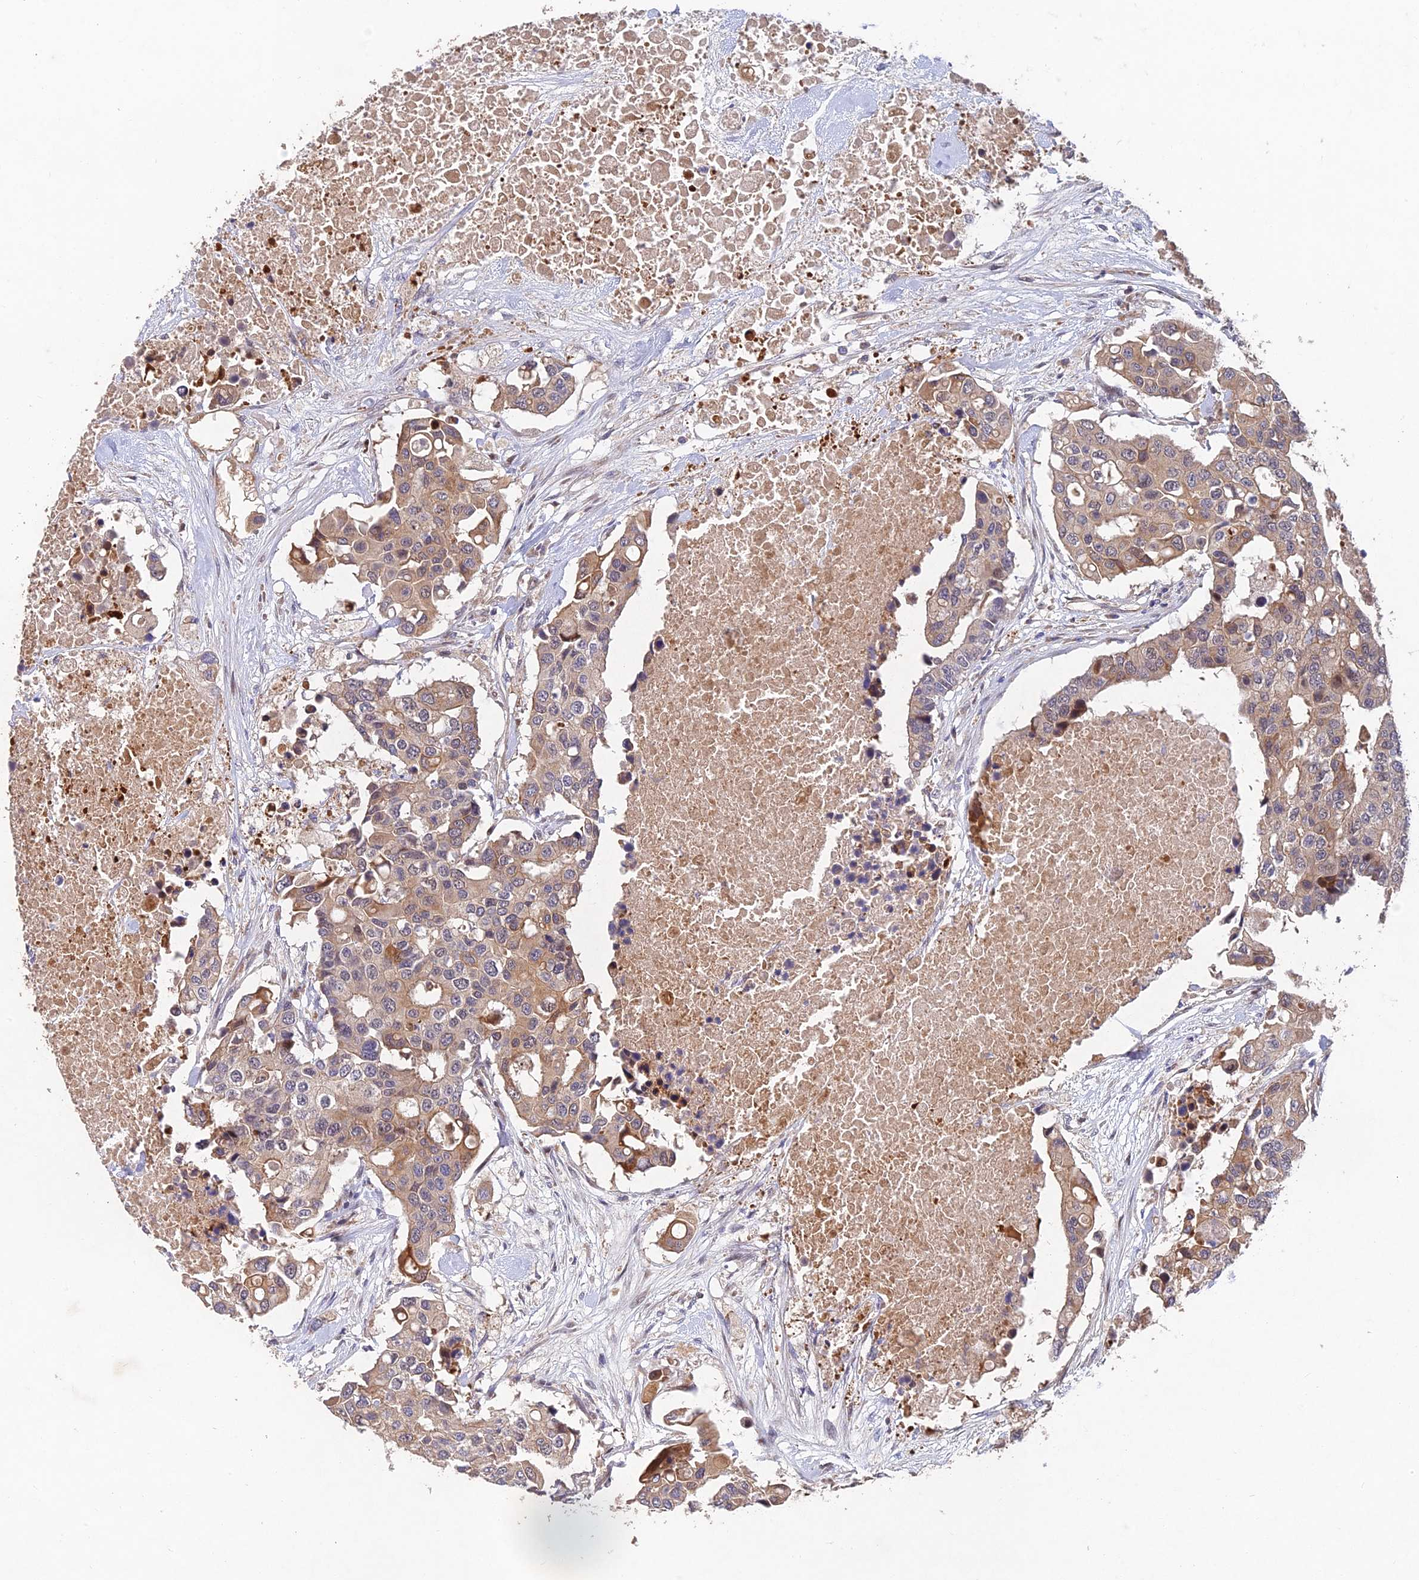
{"staining": {"intensity": "moderate", "quantity": "25%-75%", "location": "cytoplasmic/membranous"}, "tissue": "colorectal cancer", "cell_type": "Tumor cells", "image_type": "cancer", "snomed": [{"axis": "morphology", "description": "Adenocarcinoma, NOS"}, {"axis": "topography", "description": "Colon"}], "caption": "The immunohistochemical stain highlights moderate cytoplasmic/membranous positivity in tumor cells of colorectal adenocarcinoma tissue.", "gene": "NSMCE1", "patient": {"sex": "male", "age": 77}}